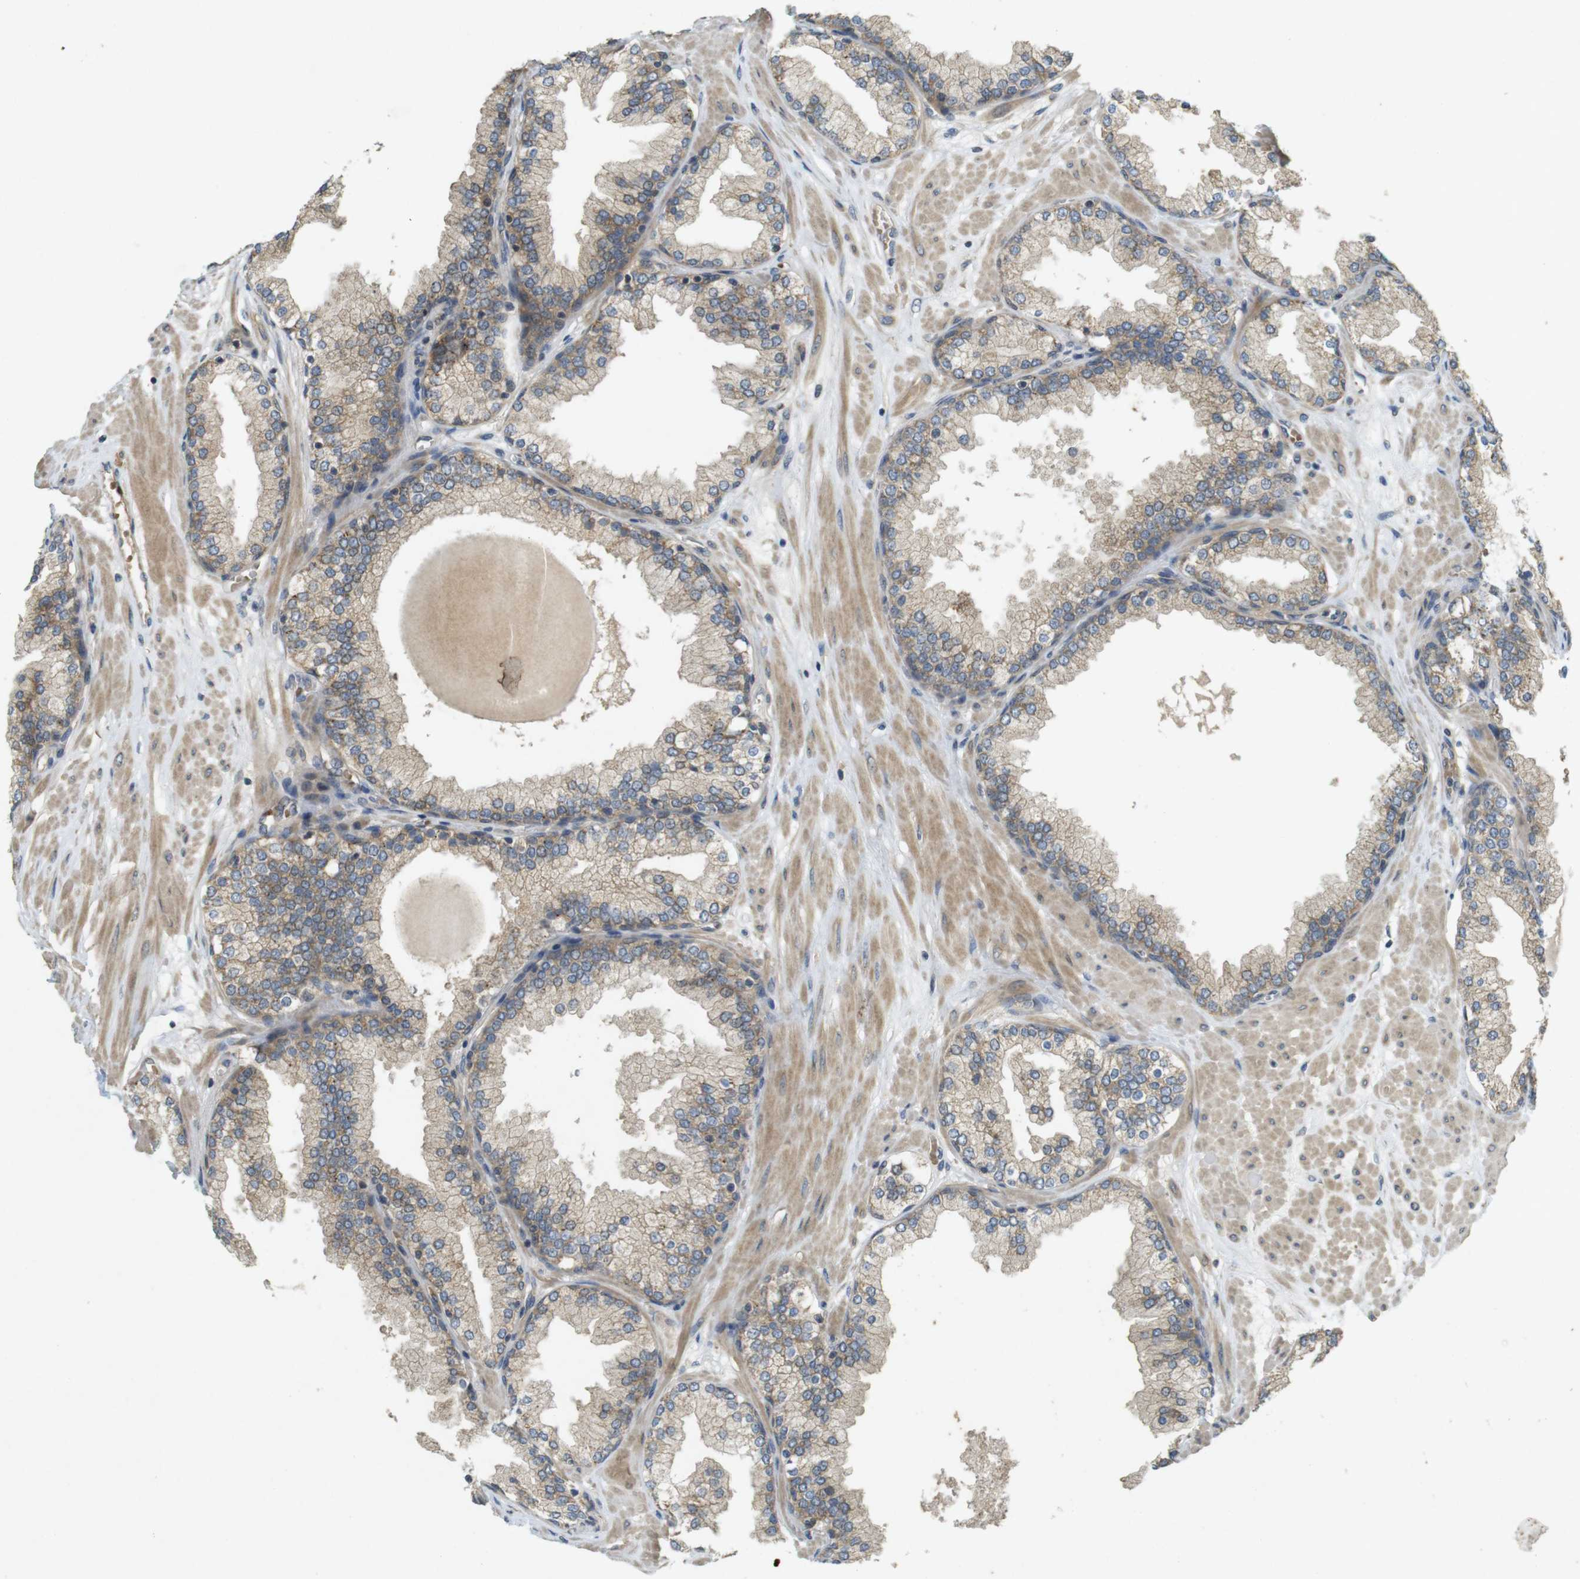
{"staining": {"intensity": "moderate", "quantity": ">75%", "location": "cytoplasmic/membranous"}, "tissue": "prostate", "cell_type": "Glandular cells", "image_type": "normal", "snomed": [{"axis": "morphology", "description": "Normal tissue, NOS"}, {"axis": "topography", "description": "Prostate"}], "caption": "Immunohistochemistry image of normal prostate stained for a protein (brown), which exhibits medium levels of moderate cytoplasmic/membranous staining in approximately >75% of glandular cells.", "gene": "CLTC", "patient": {"sex": "male", "age": 51}}